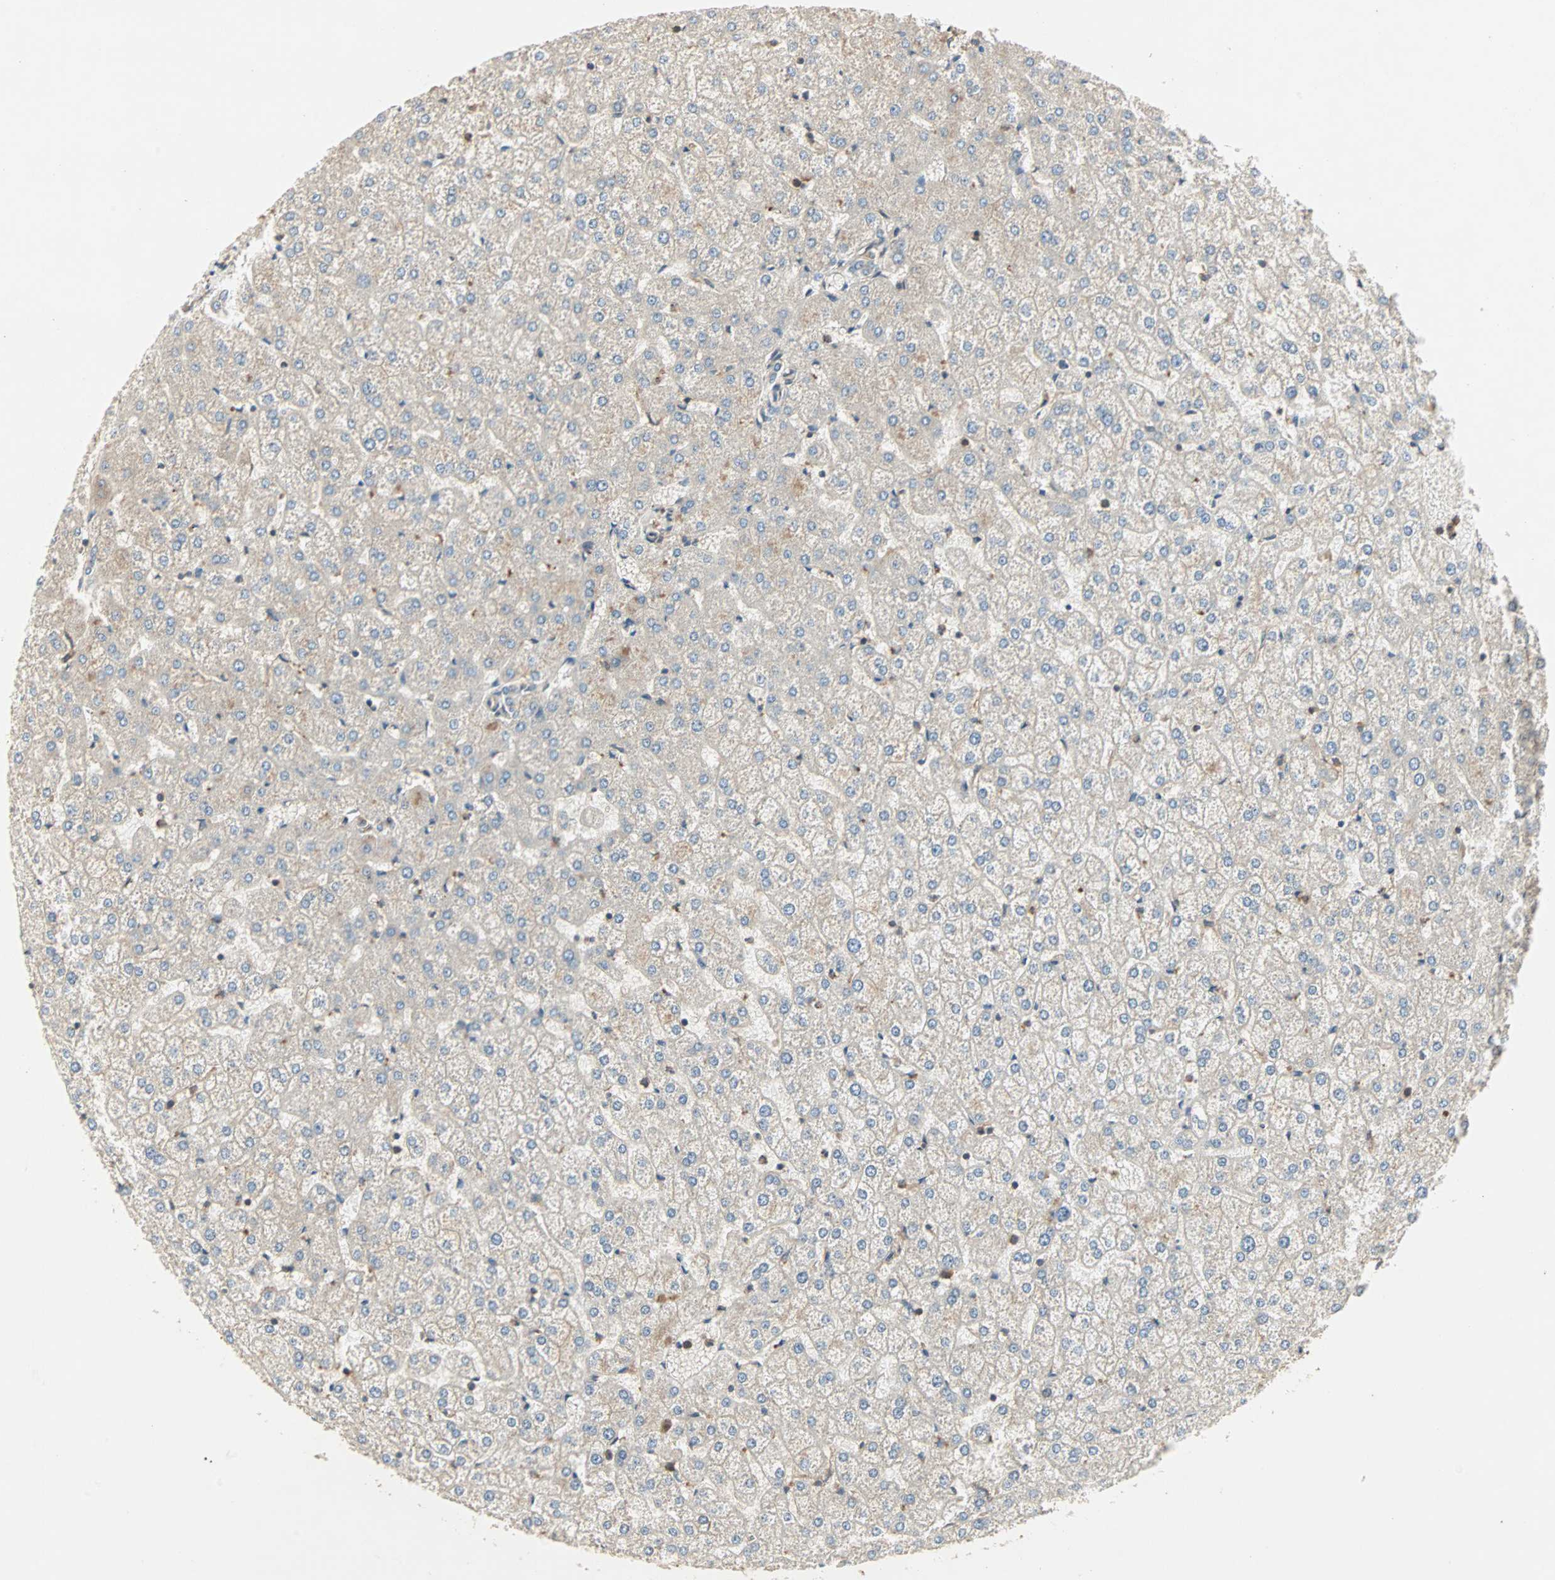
{"staining": {"intensity": "weak", "quantity": ">75%", "location": "cytoplasmic/membranous"}, "tissue": "liver", "cell_type": "Cholangiocytes", "image_type": "normal", "snomed": [{"axis": "morphology", "description": "Normal tissue, NOS"}, {"axis": "topography", "description": "Liver"}], "caption": "The image exhibits immunohistochemical staining of normal liver. There is weak cytoplasmic/membranous positivity is appreciated in about >75% of cholangiocytes. Nuclei are stained in blue.", "gene": "GNAI2", "patient": {"sex": "female", "age": 32}}